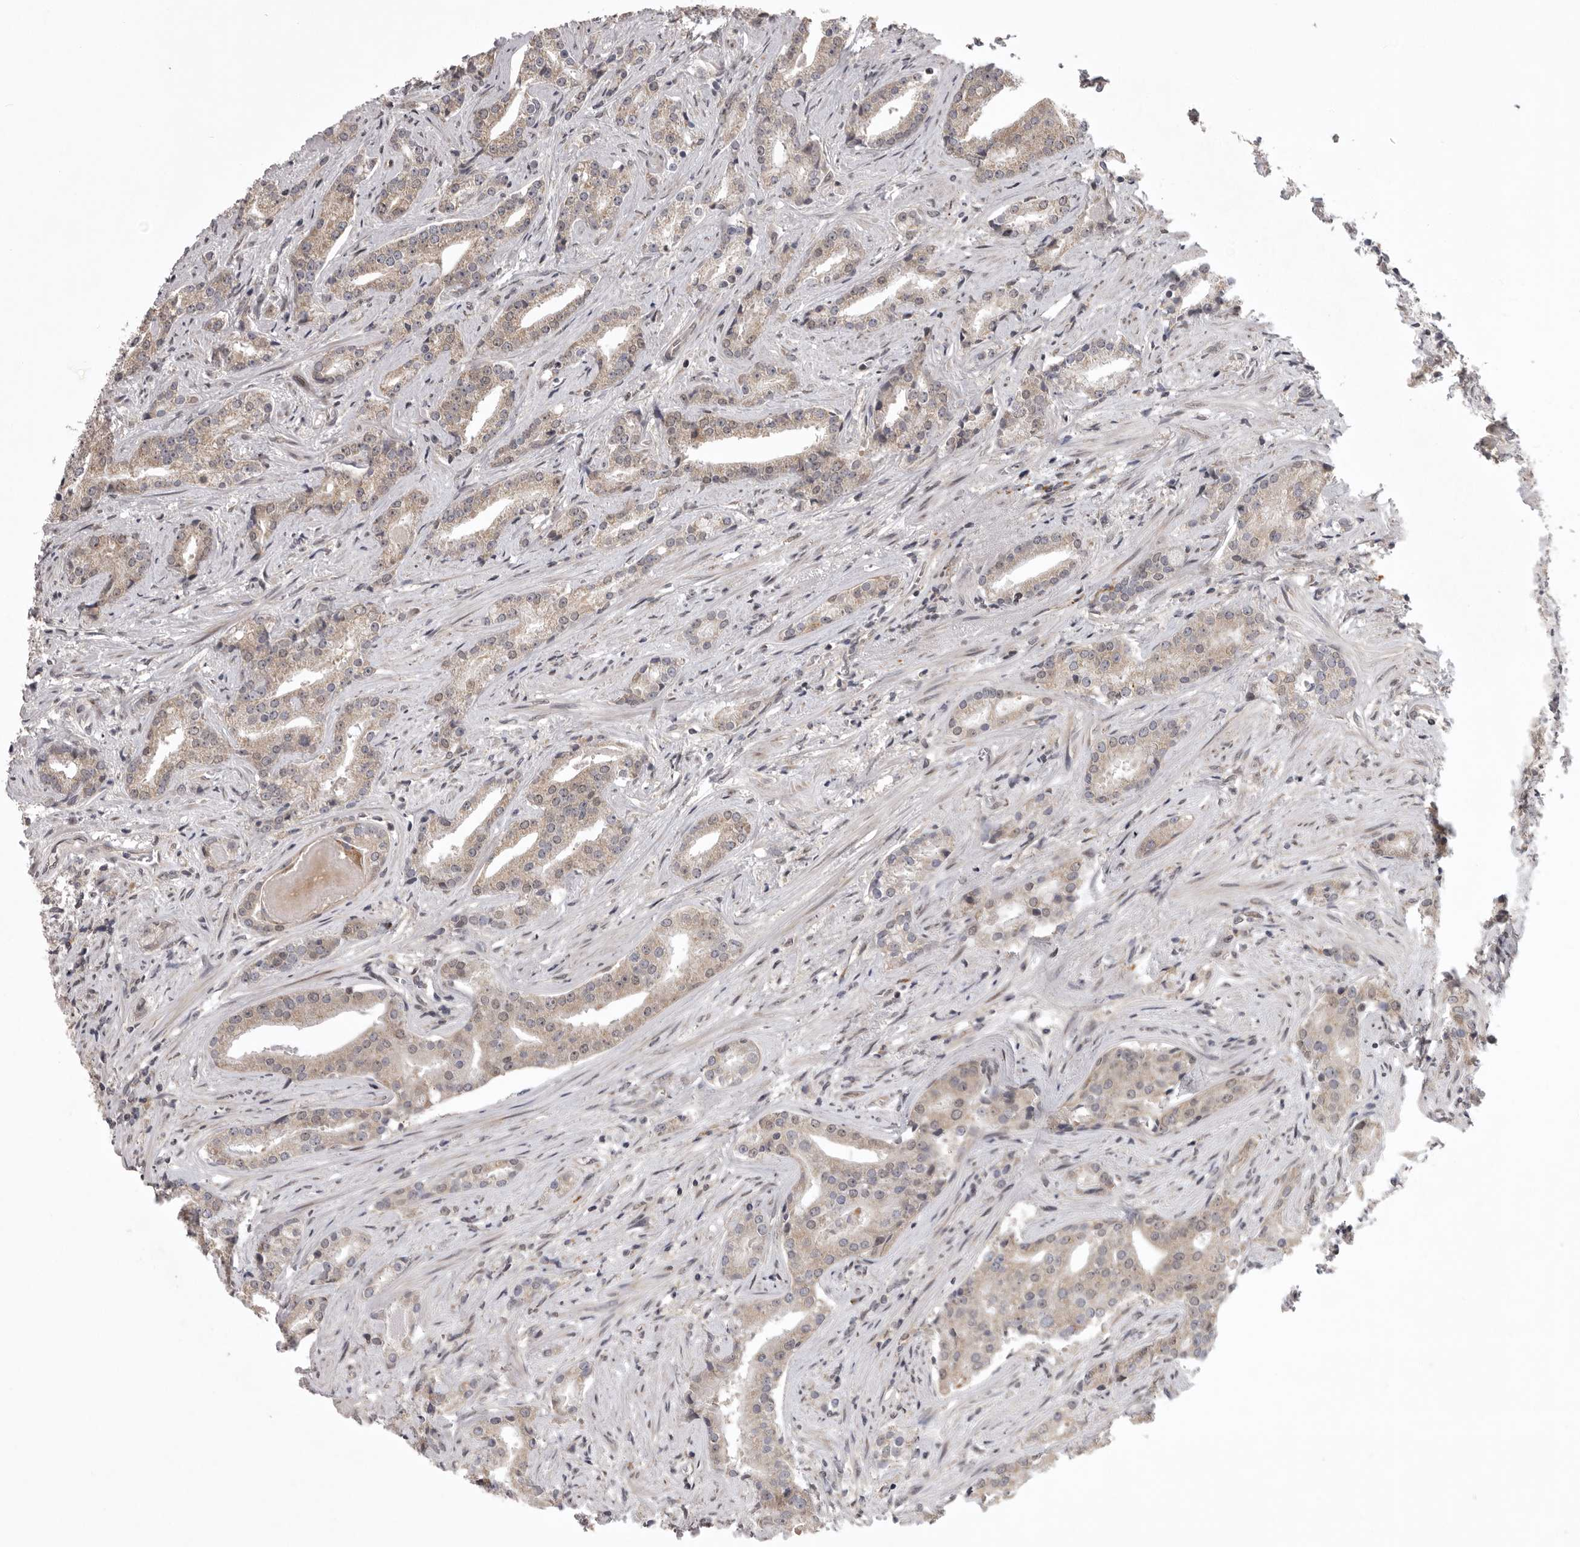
{"staining": {"intensity": "weak", "quantity": ">75%", "location": "cytoplasmic/membranous"}, "tissue": "prostate cancer", "cell_type": "Tumor cells", "image_type": "cancer", "snomed": [{"axis": "morphology", "description": "Adenocarcinoma, Low grade"}, {"axis": "topography", "description": "Prostate"}], "caption": "Protein staining demonstrates weak cytoplasmic/membranous positivity in about >75% of tumor cells in prostate low-grade adenocarcinoma.", "gene": "C1orf109", "patient": {"sex": "male", "age": 67}}